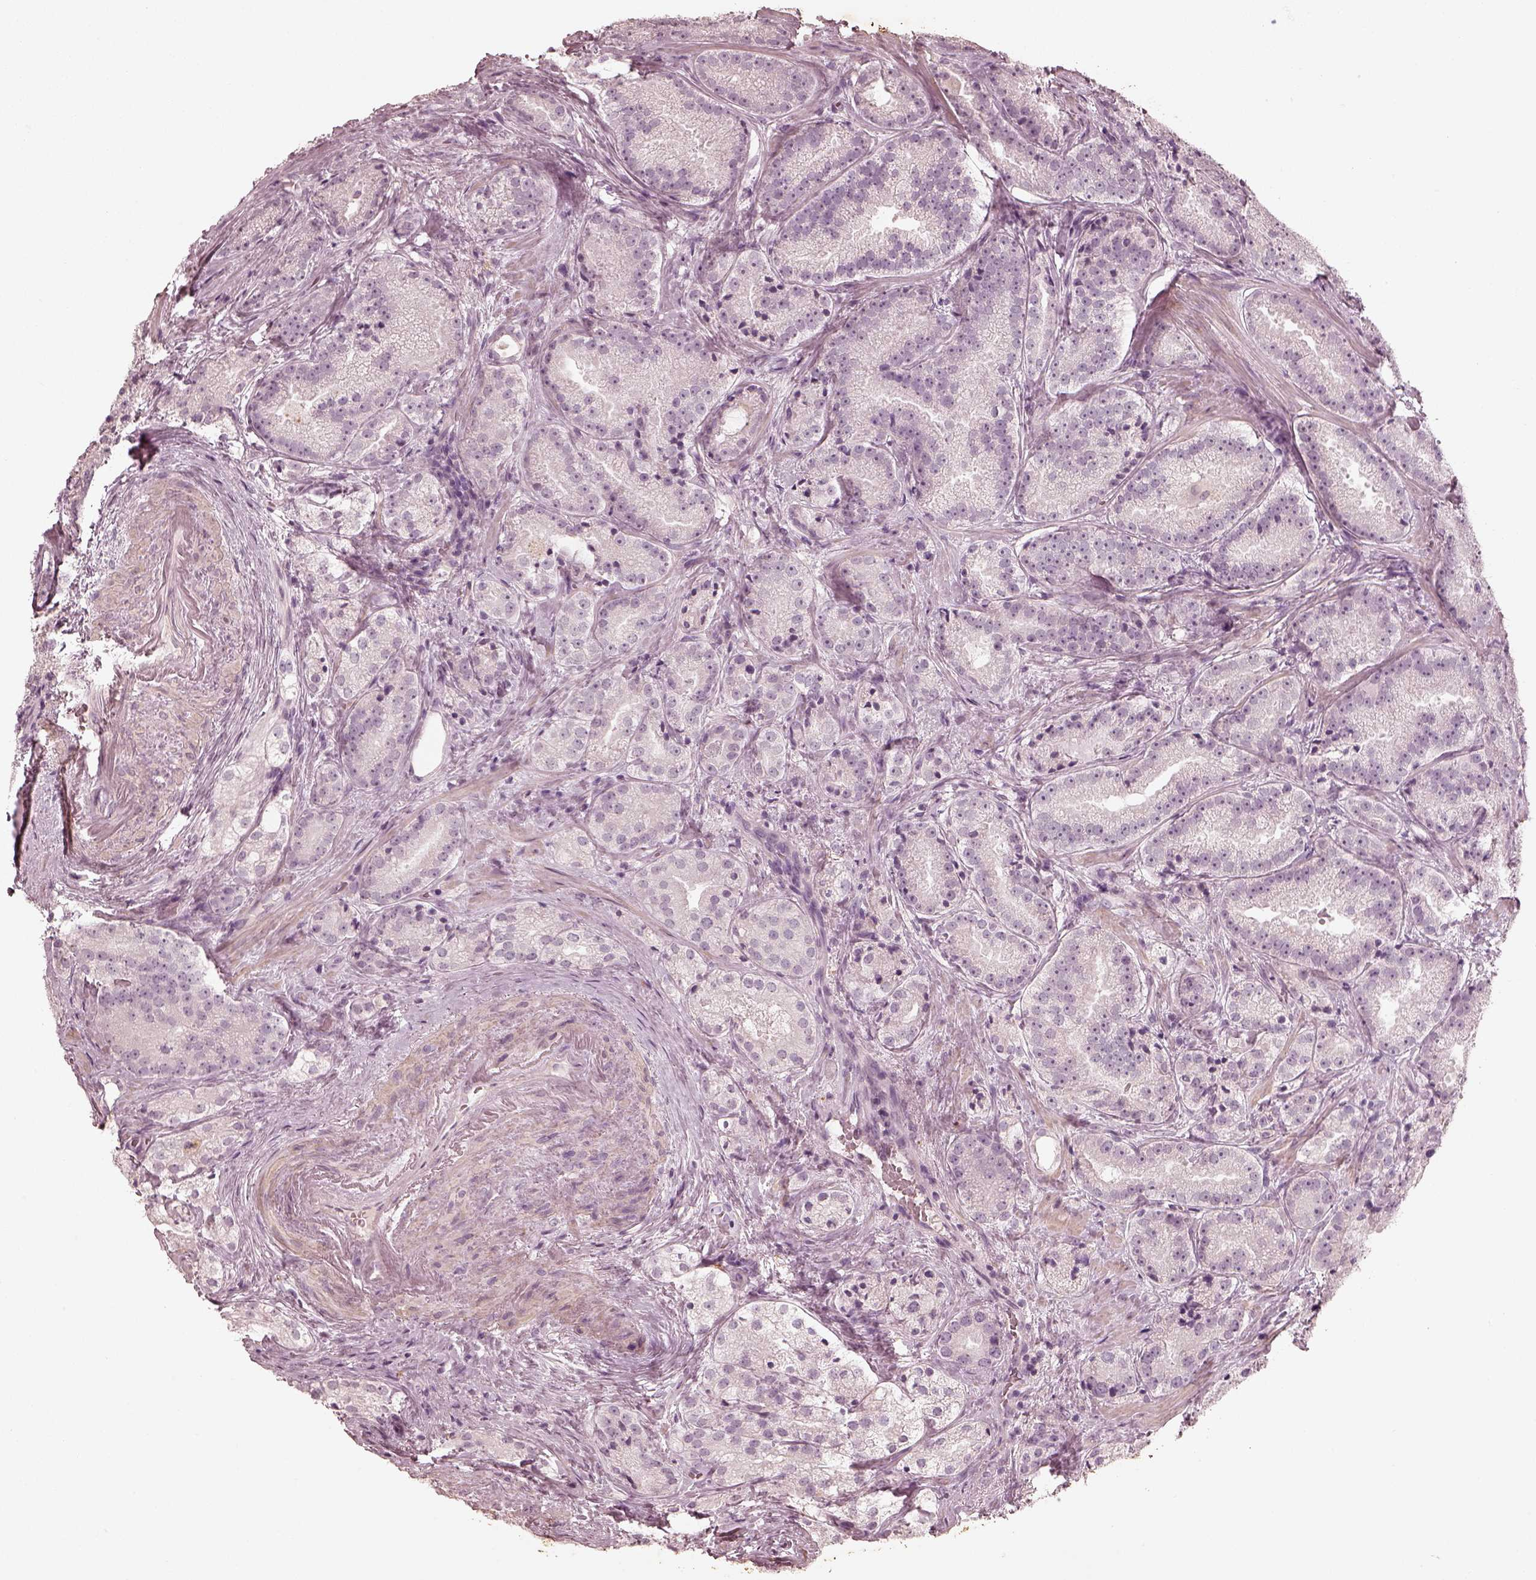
{"staining": {"intensity": "negative", "quantity": "none", "location": "none"}, "tissue": "prostate cancer", "cell_type": "Tumor cells", "image_type": "cancer", "snomed": [{"axis": "morphology", "description": "Adenocarcinoma, NOS"}, {"axis": "morphology", "description": "Adenocarcinoma, High grade"}, {"axis": "topography", "description": "Prostate"}], "caption": "DAB (3,3'-diaminobenzidine) immunohistochemical staining of prostate cancer displays no significant positivity in tumor cells. Brightfield microscopy of IHC stained with DAB (3,3'-diaminobenzidine) (brown) and hematoxylin (blue), captured at high magnification.", "gene": "ADRB3", "patient": {"sex": "male", "age": 64}}